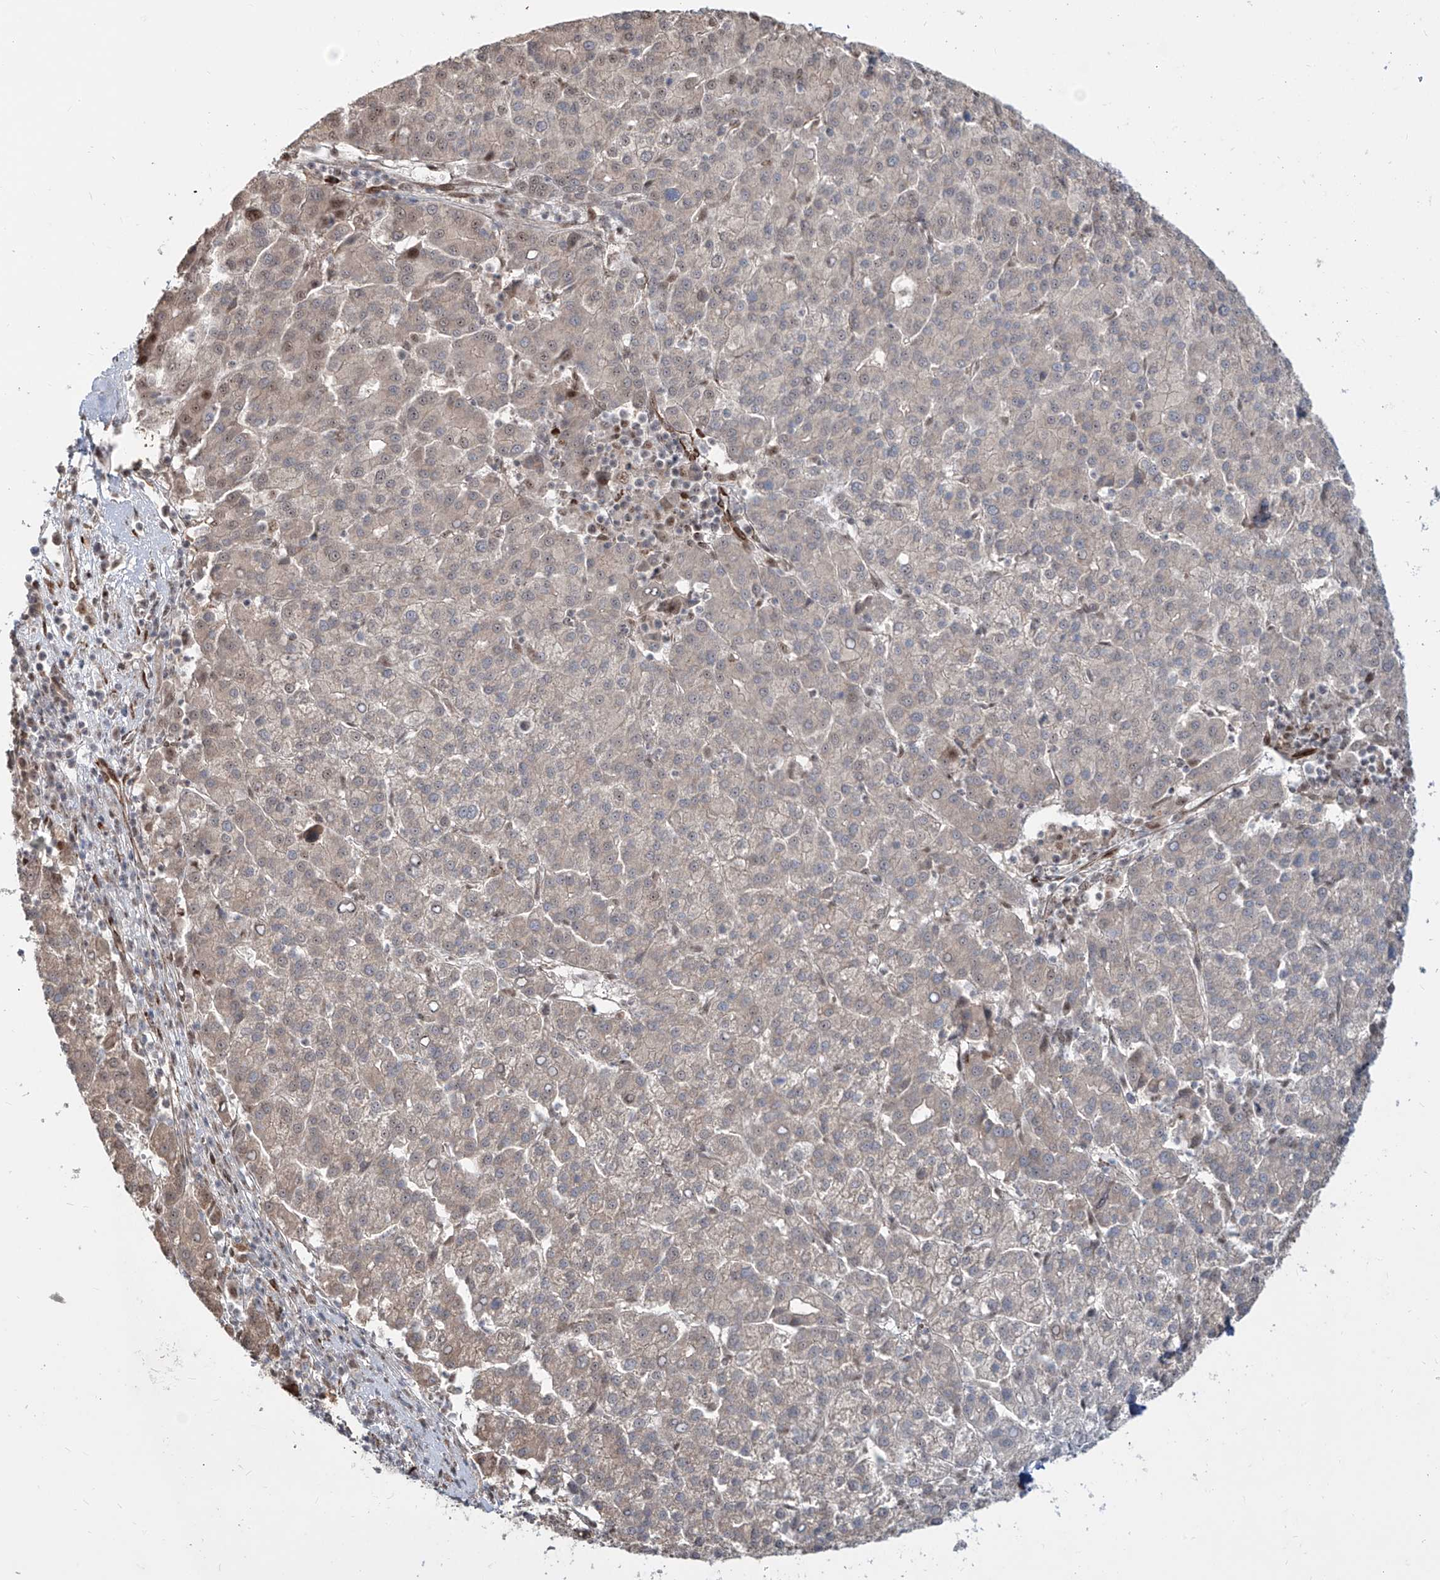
{"staining": {"intensity": "weak", "quantity": "25%-75%", "location": "nuclear"}, "tissue": "liver cancer", "cell_type": "Tumor cells", "image_type": "cancer", "snomed": [{"axis": "morphology", "description": "Carcinoma, Hepatocellular, NOS"}, {"axis": "topography", "description": "Liver"}], "caption": "Immunohistochemistry (IHC) of liver hepatocellular carcinoma displays low levels of weak nuclear staining in approximately 25%-75% of tumor cells. (IHC, brightfield microscopy, high magnification).", "gene": "ZNF710", "patient": {"sex": "female", "age": 58}}